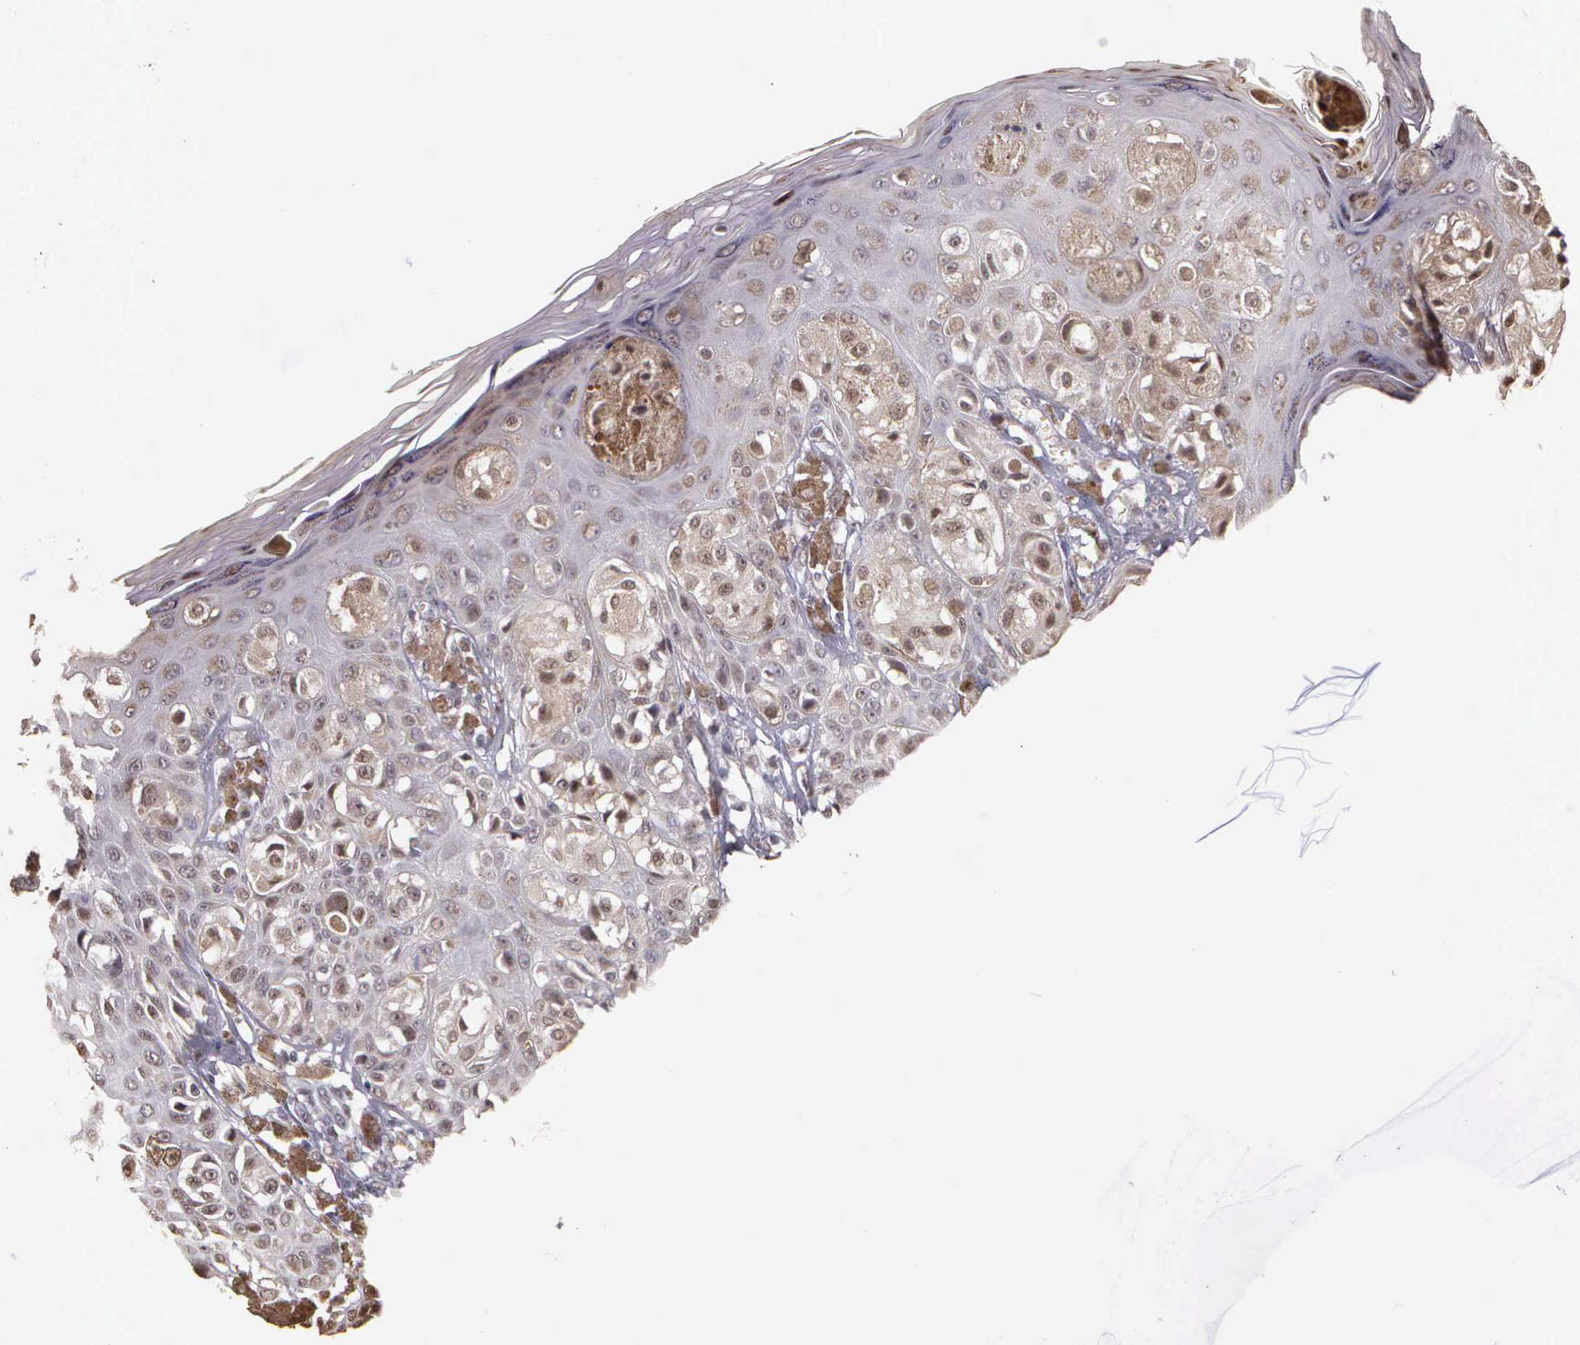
{"staining": {"intensity": "weak", "quantity": "25%-75%", "location": "nuclear"}, "tissue": "melanoma", "cell_type": "Tumor cells", "image_type": "cancer", "snomed": [{"axis": "morphology", "description": "Malignant melanoma, NOS"}, {"axis": "topography", "description": "Skin"}], "caption": "A brown stain labels weak nuclear staining of a protein in melanoma tumor cells.", "gene": "ARMCX5", "patient": {"sex": "female", "age": 55}}